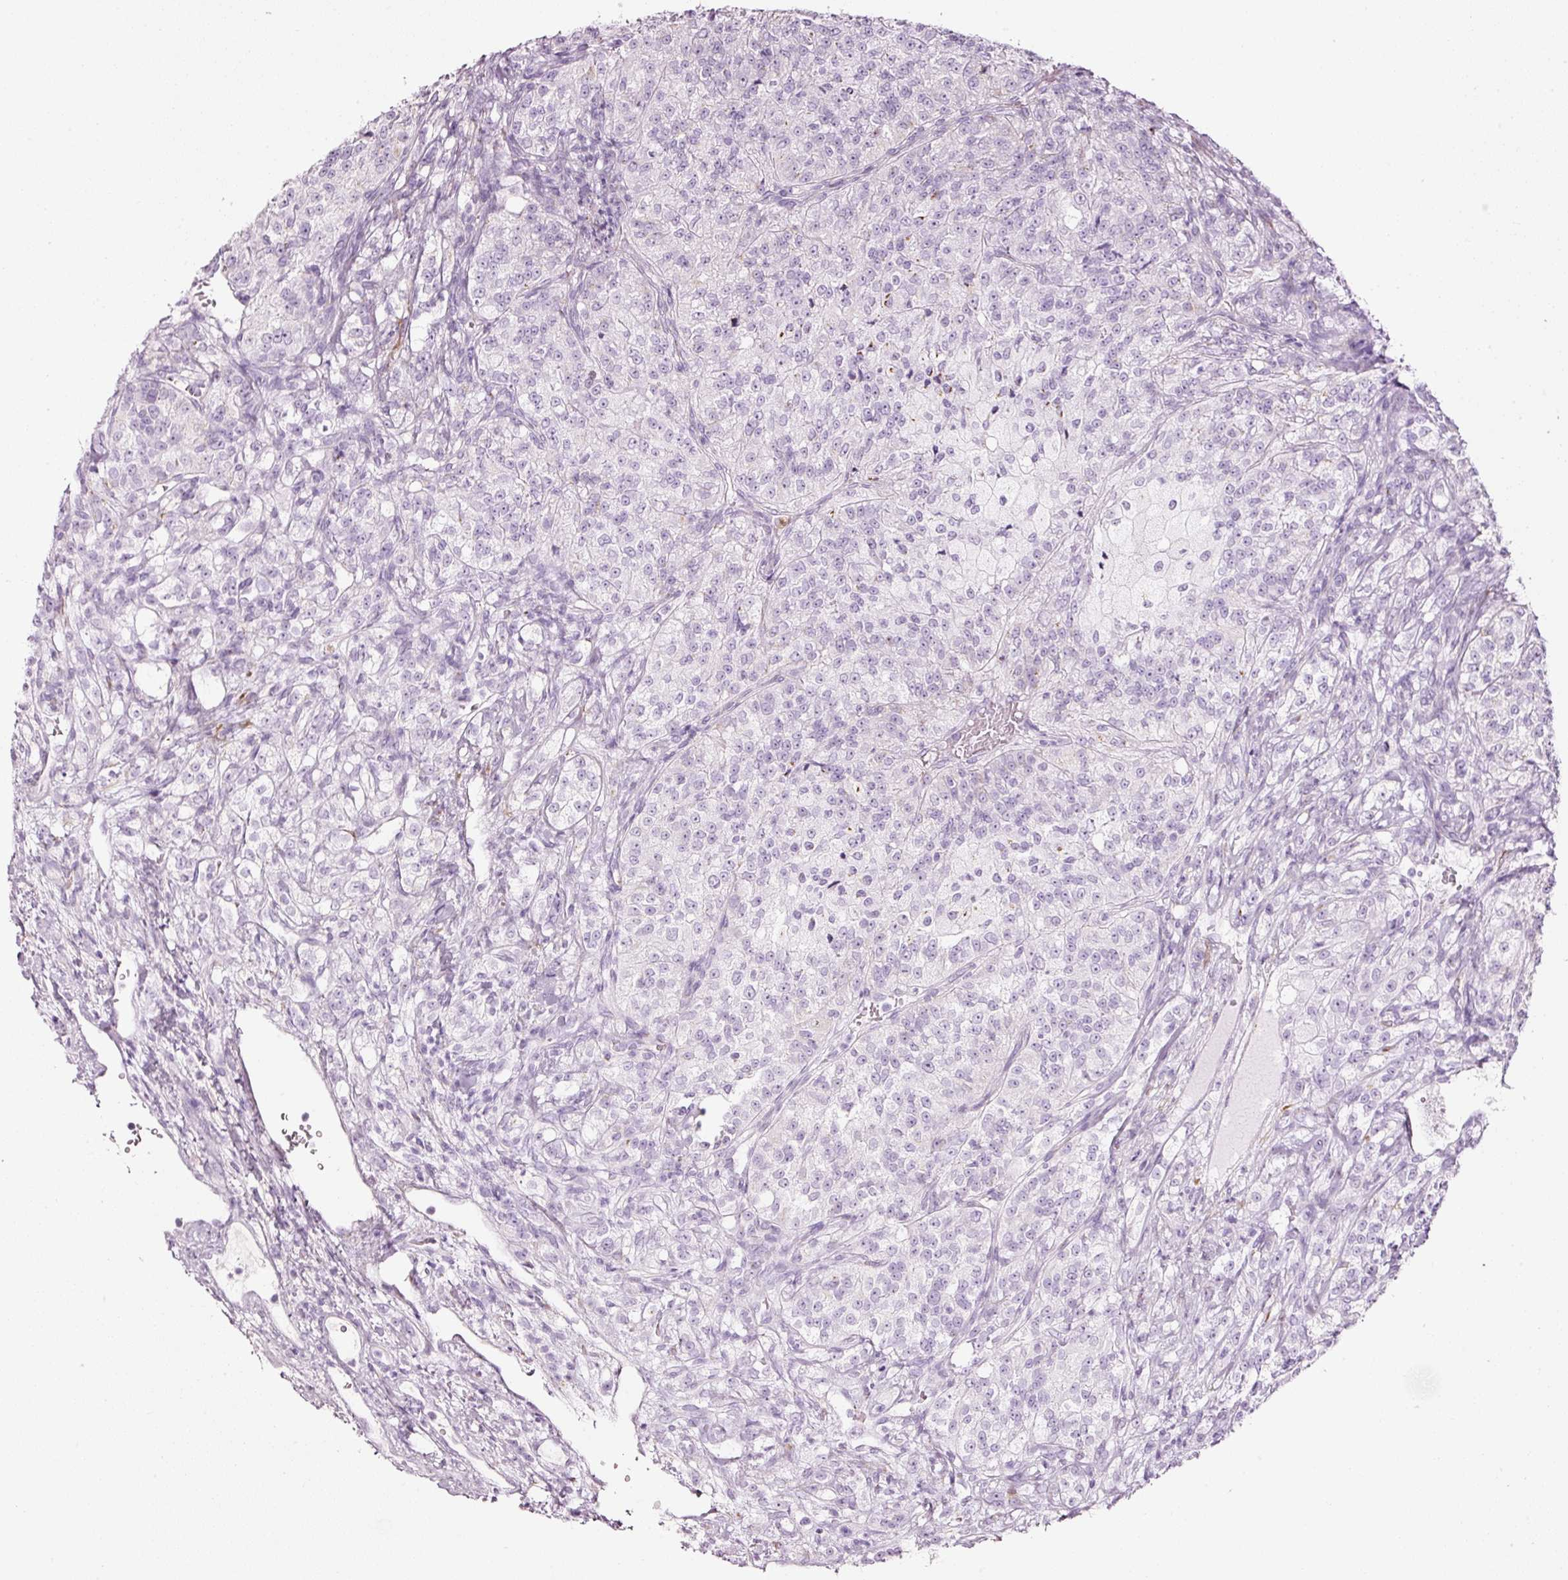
{"staining": {"intensity": "negative", "quantity": "none", "location": "none"}, "tissue": "renal cancer", "cell_type": "Tumor cells", "image_type": "cancer", "snomed": [{"axis": "morphology", "description": "Adenocarcinoma, NOS"}, {"axis": "topography", "description": "Kidney"}], "caption": "DAB (3,3'-diaminobenzidine) immunohistochemical staining of human renal cancer (adenocarcinoma) reveals no significant positivity in tumor cells. (DAB (3,3'-diaminobenzidine) IHC, high magnification).", "gene": "SDF4", "patient": {"sex": "female", "age": 63}}